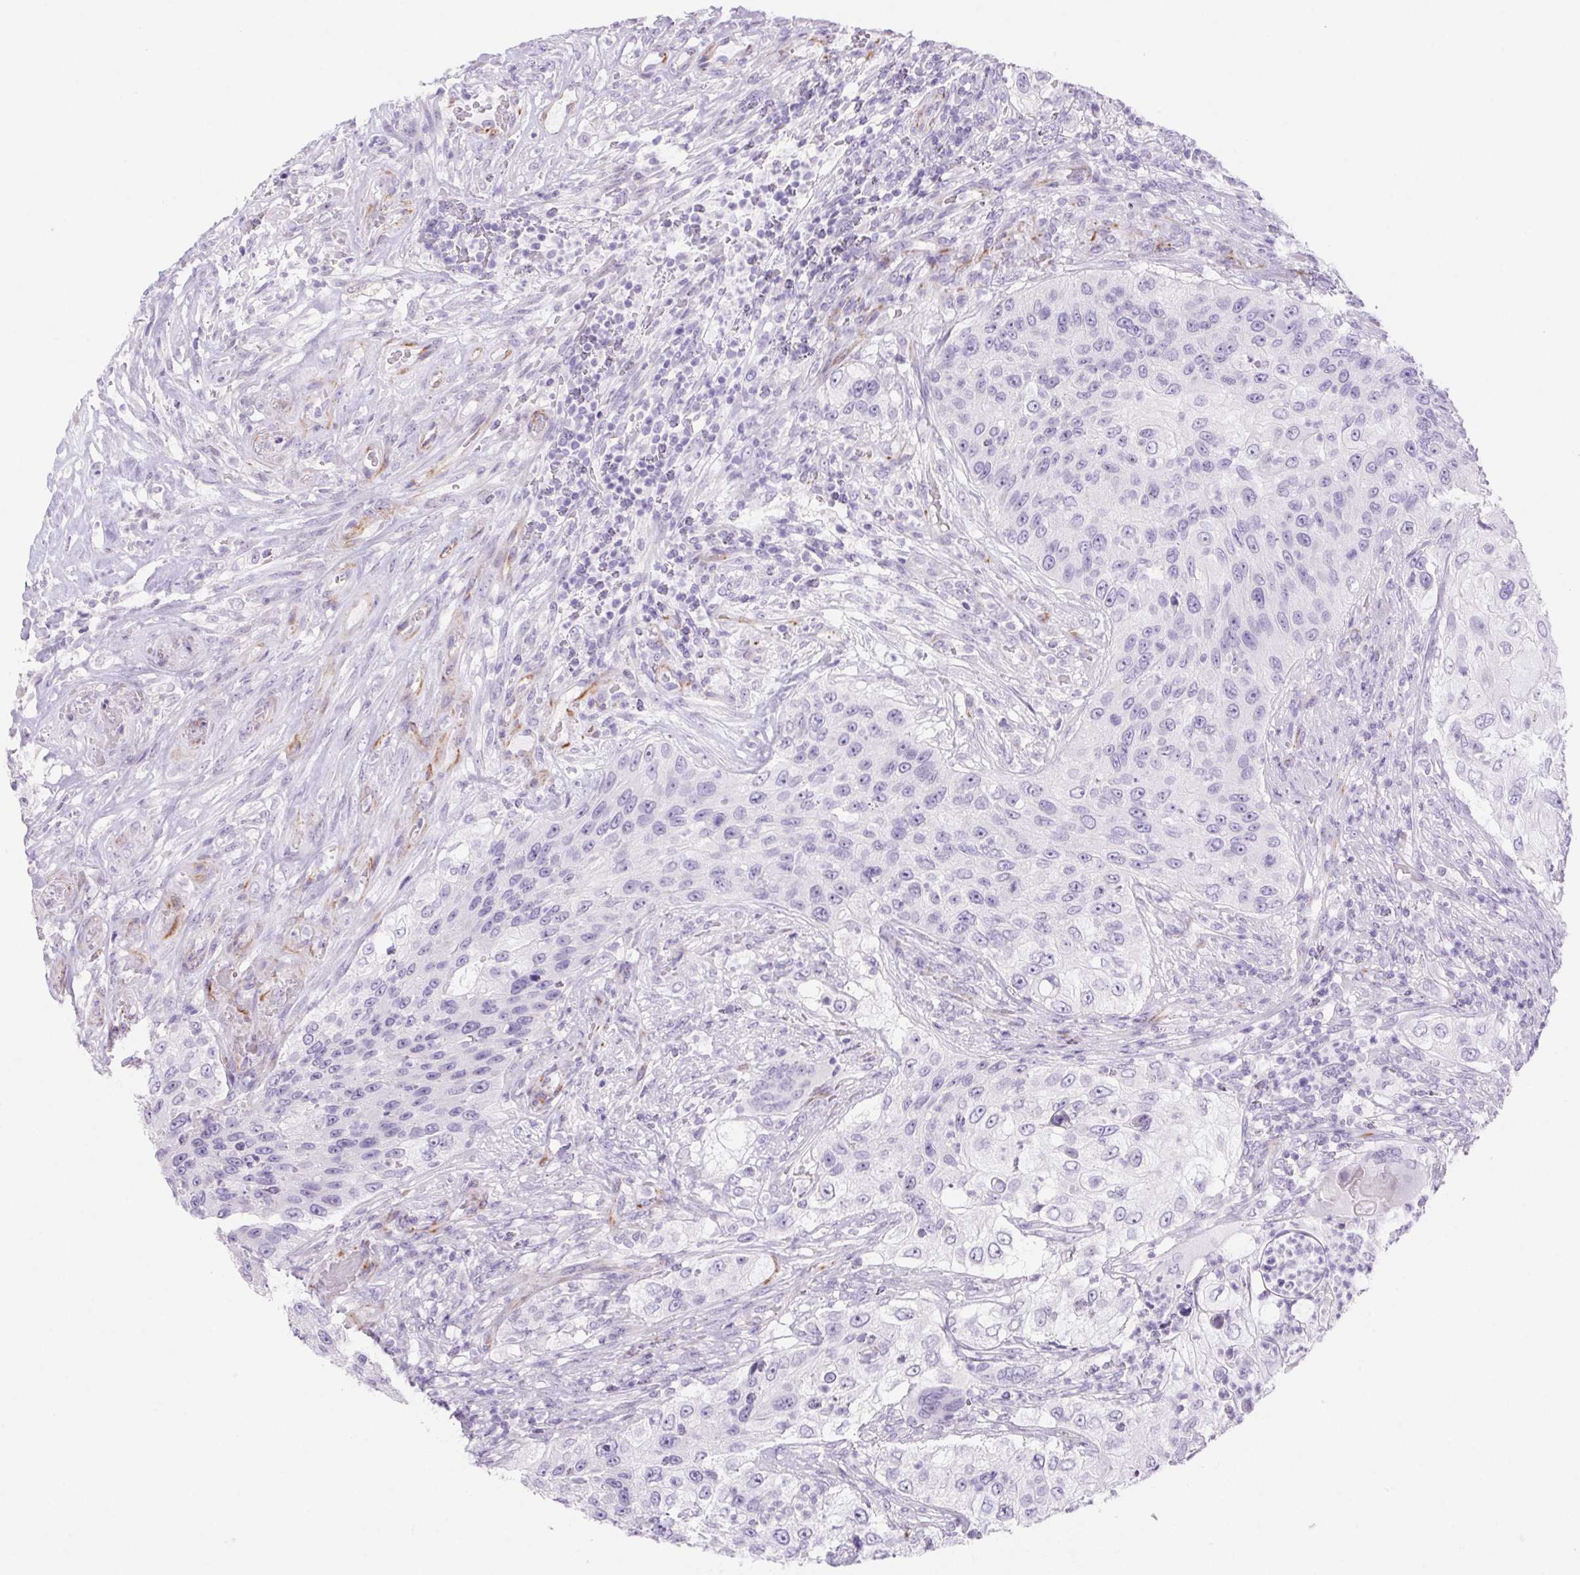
{"staining": {"intensity": "negative", "quantity": "none", "location": "none"}, "tissue": "urothelial cancer", "cell_type": "Tumor cells", "image_type": "cancer", "snomed": [{"axis": "morphology", "description": "Urothelial carcinoma, High grade"}, {"axis": "topography", "description": "Urinary bladder"}], "caption": "Protein analysis of urothelial cancer displays no significant positivity in tumor cells.", "gene": "ERP27", "patient": {"sex": "female", "age": 60}}